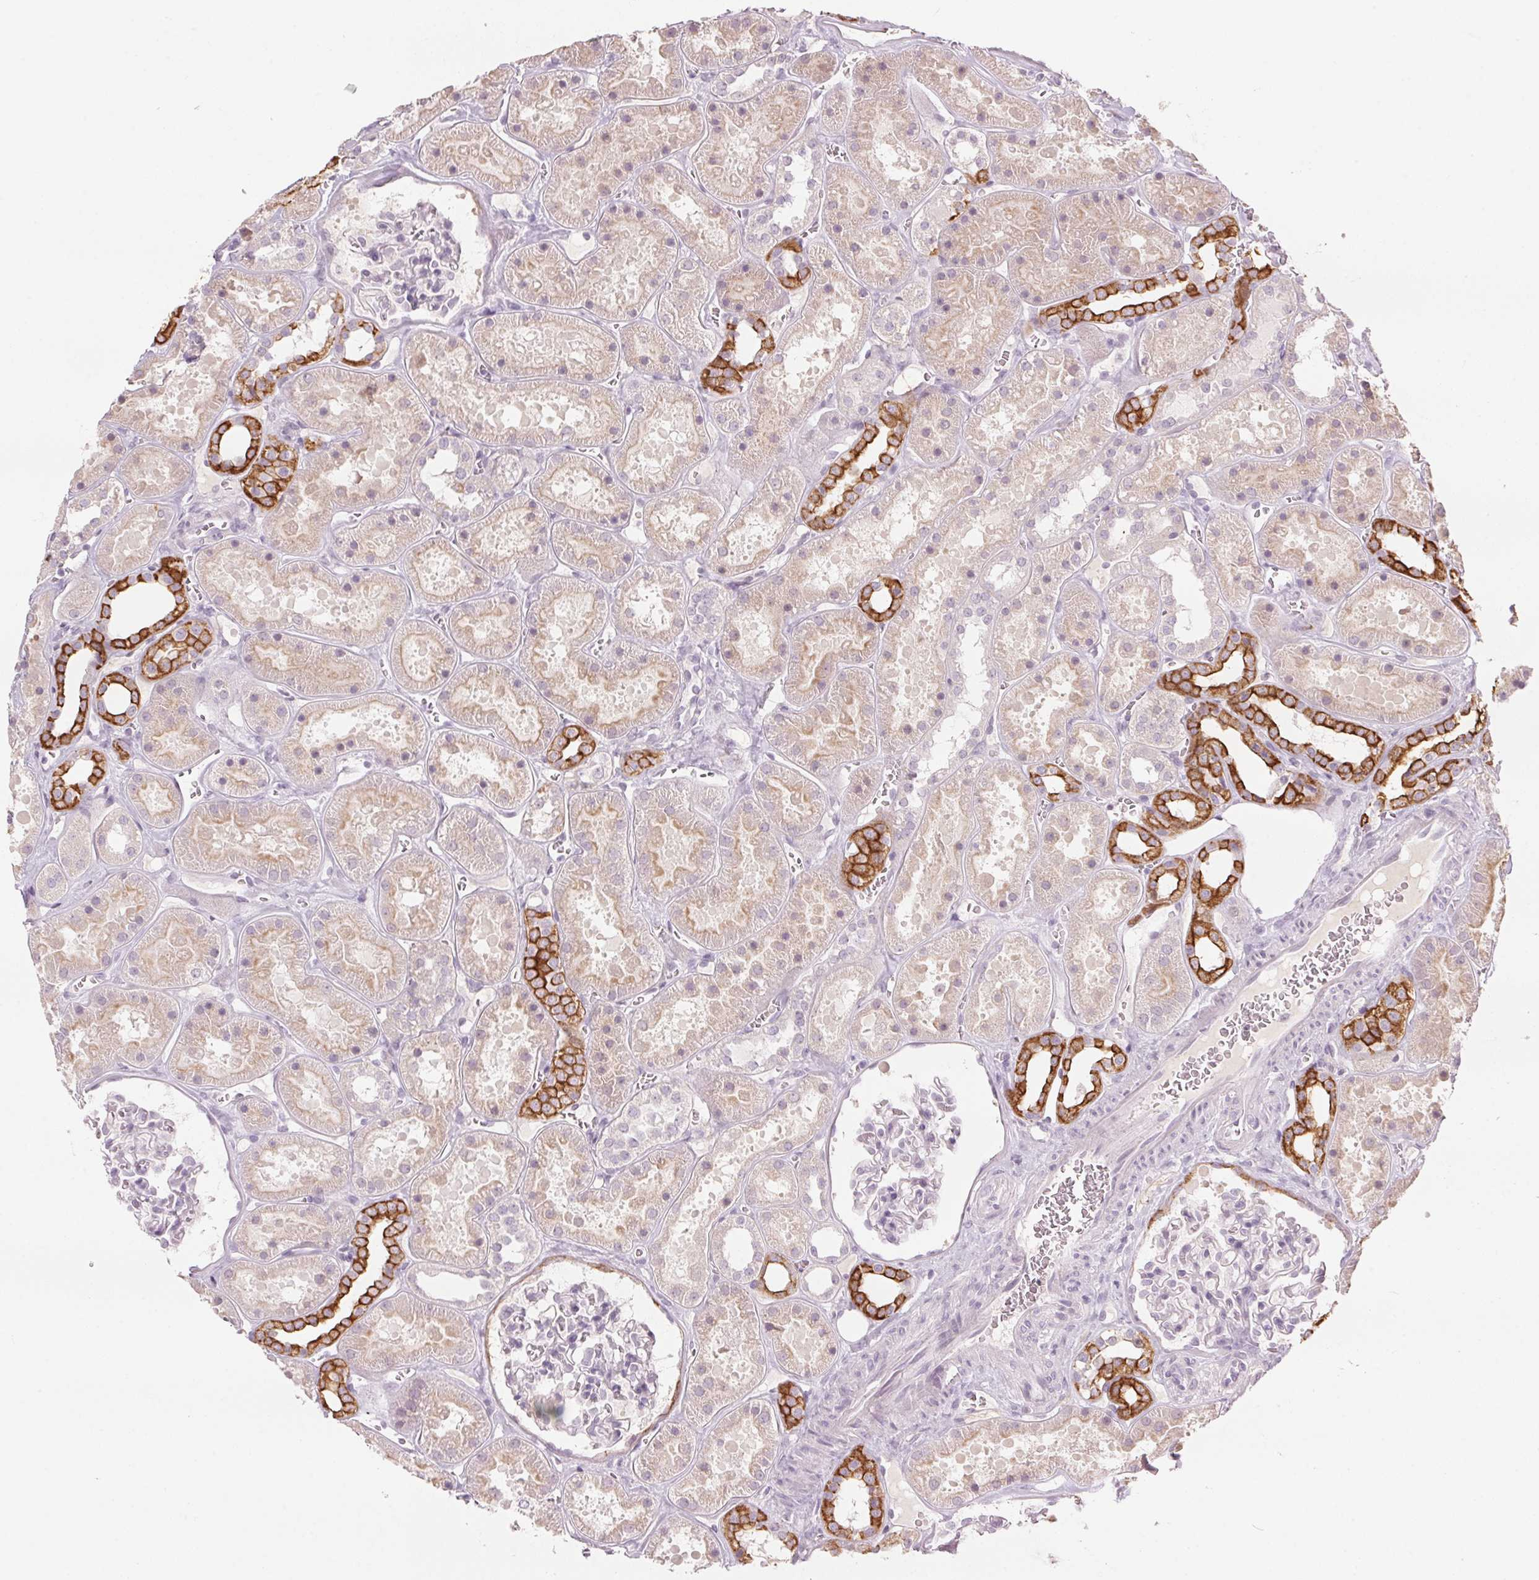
{"staining": {"intensity": "negative", "quantity": "none", "location": "none"}, "tissue": "kidney", "cell_type": "Cells in glomeruli", "image_type": "normal", "snomed": [{"axis": "morphology", "description": "Normal tissue, NOS"}, {"axis": "topography", "description": "Kidney"}], "caption": "Kidney stained for a protein using immunohistochemistry demonstrates no expression cells in glomeruli.", "gene": "SCTR", "patient": {"sex": "female", "age": 41}}